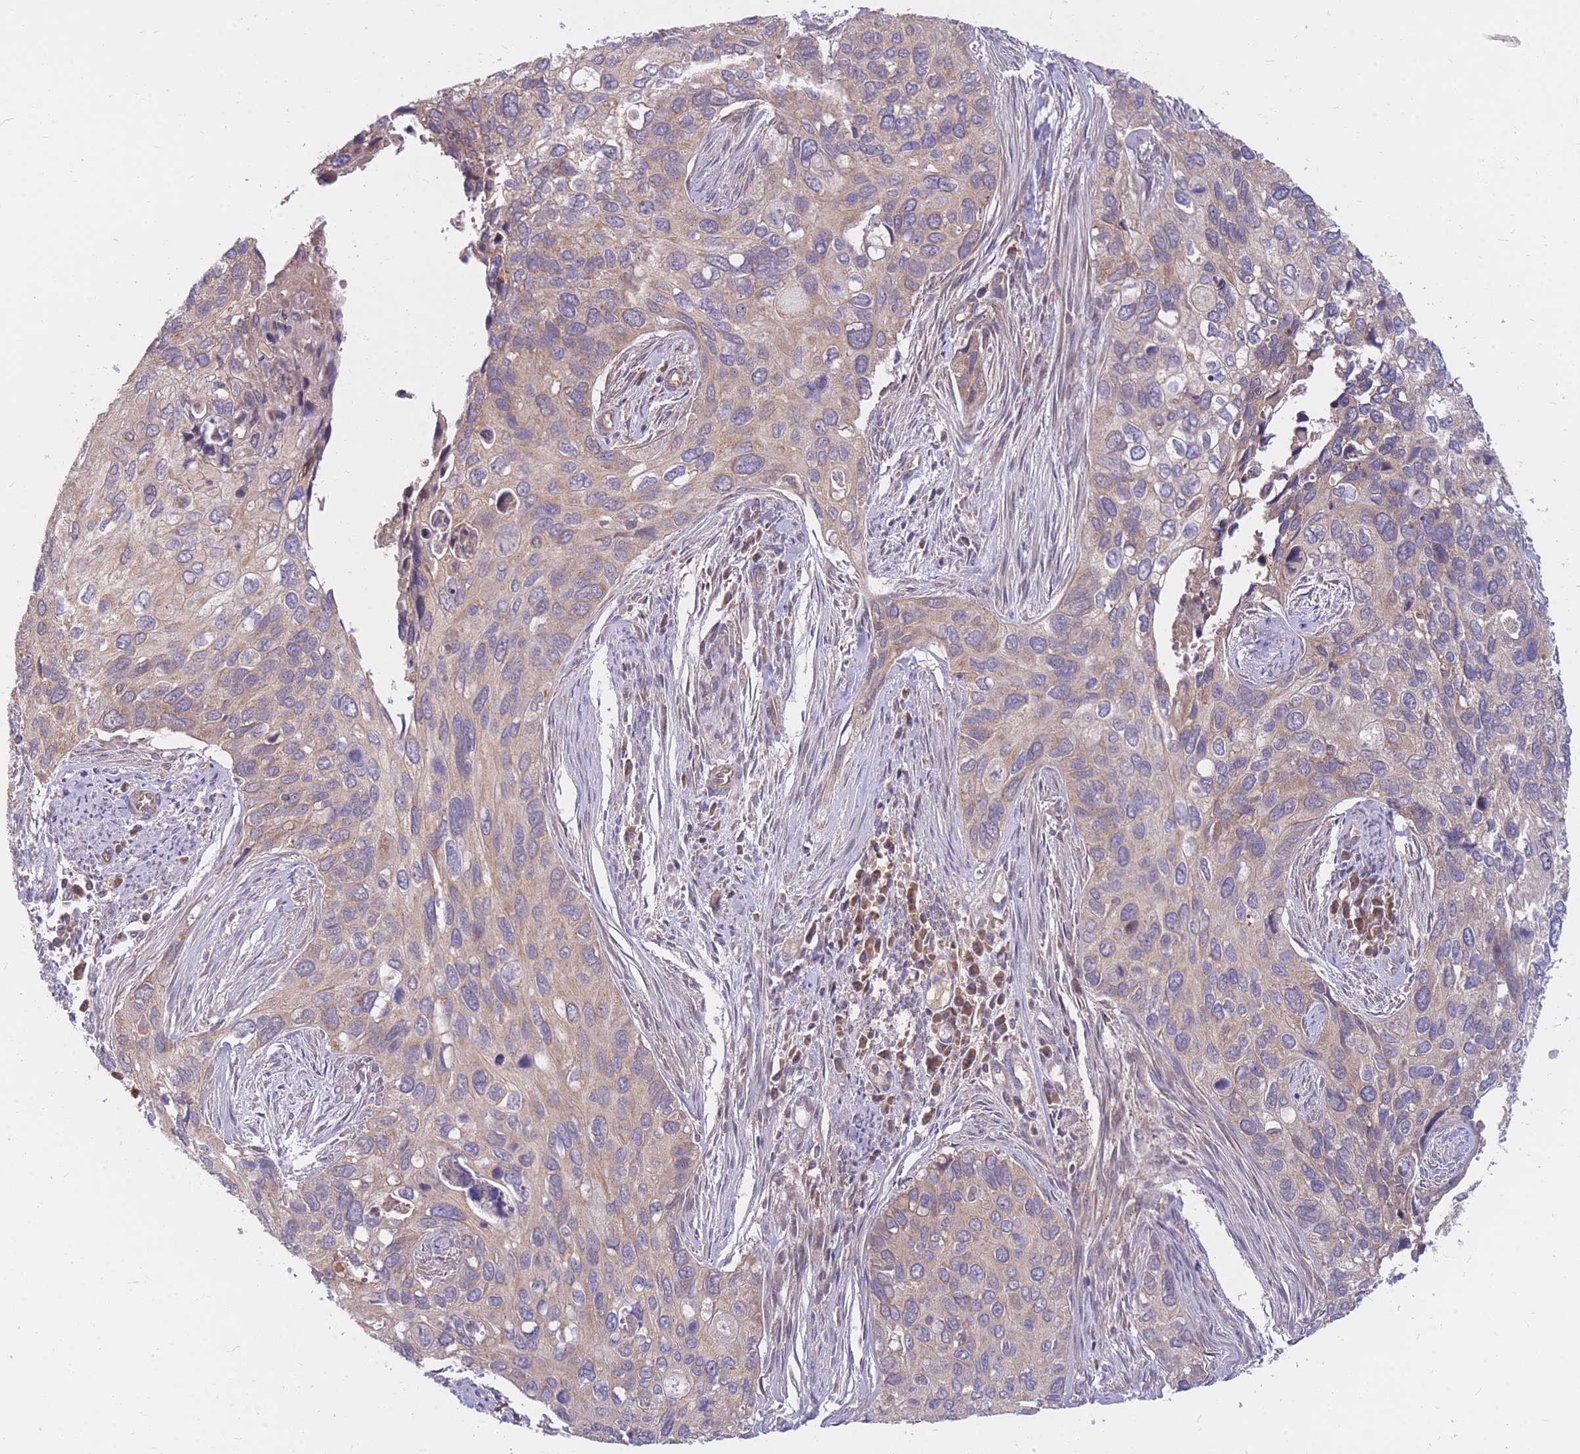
{"staining": {"intensity": "weak", "quantity": "25%-75%", "location": "cytoplasmic/membranous"}, "tissue": "cervical cancer", "cell_type": "Tumor cells", "image_type": "cancer", "snomed": [{"axis": "morphology", "description": "Squamous cell carcinoma, NOS"}, {"axis": "topography", "description": "Cervix"}], "caption": "IHC (DAB) staining of cervical squamous cell carcinoma reveals weak cytoplasmic/membranous protein staining in approximately 25%-75% of tumor cells.", "gene": "PTPMT1", "patient": {"sex": "female", "age": 55}}